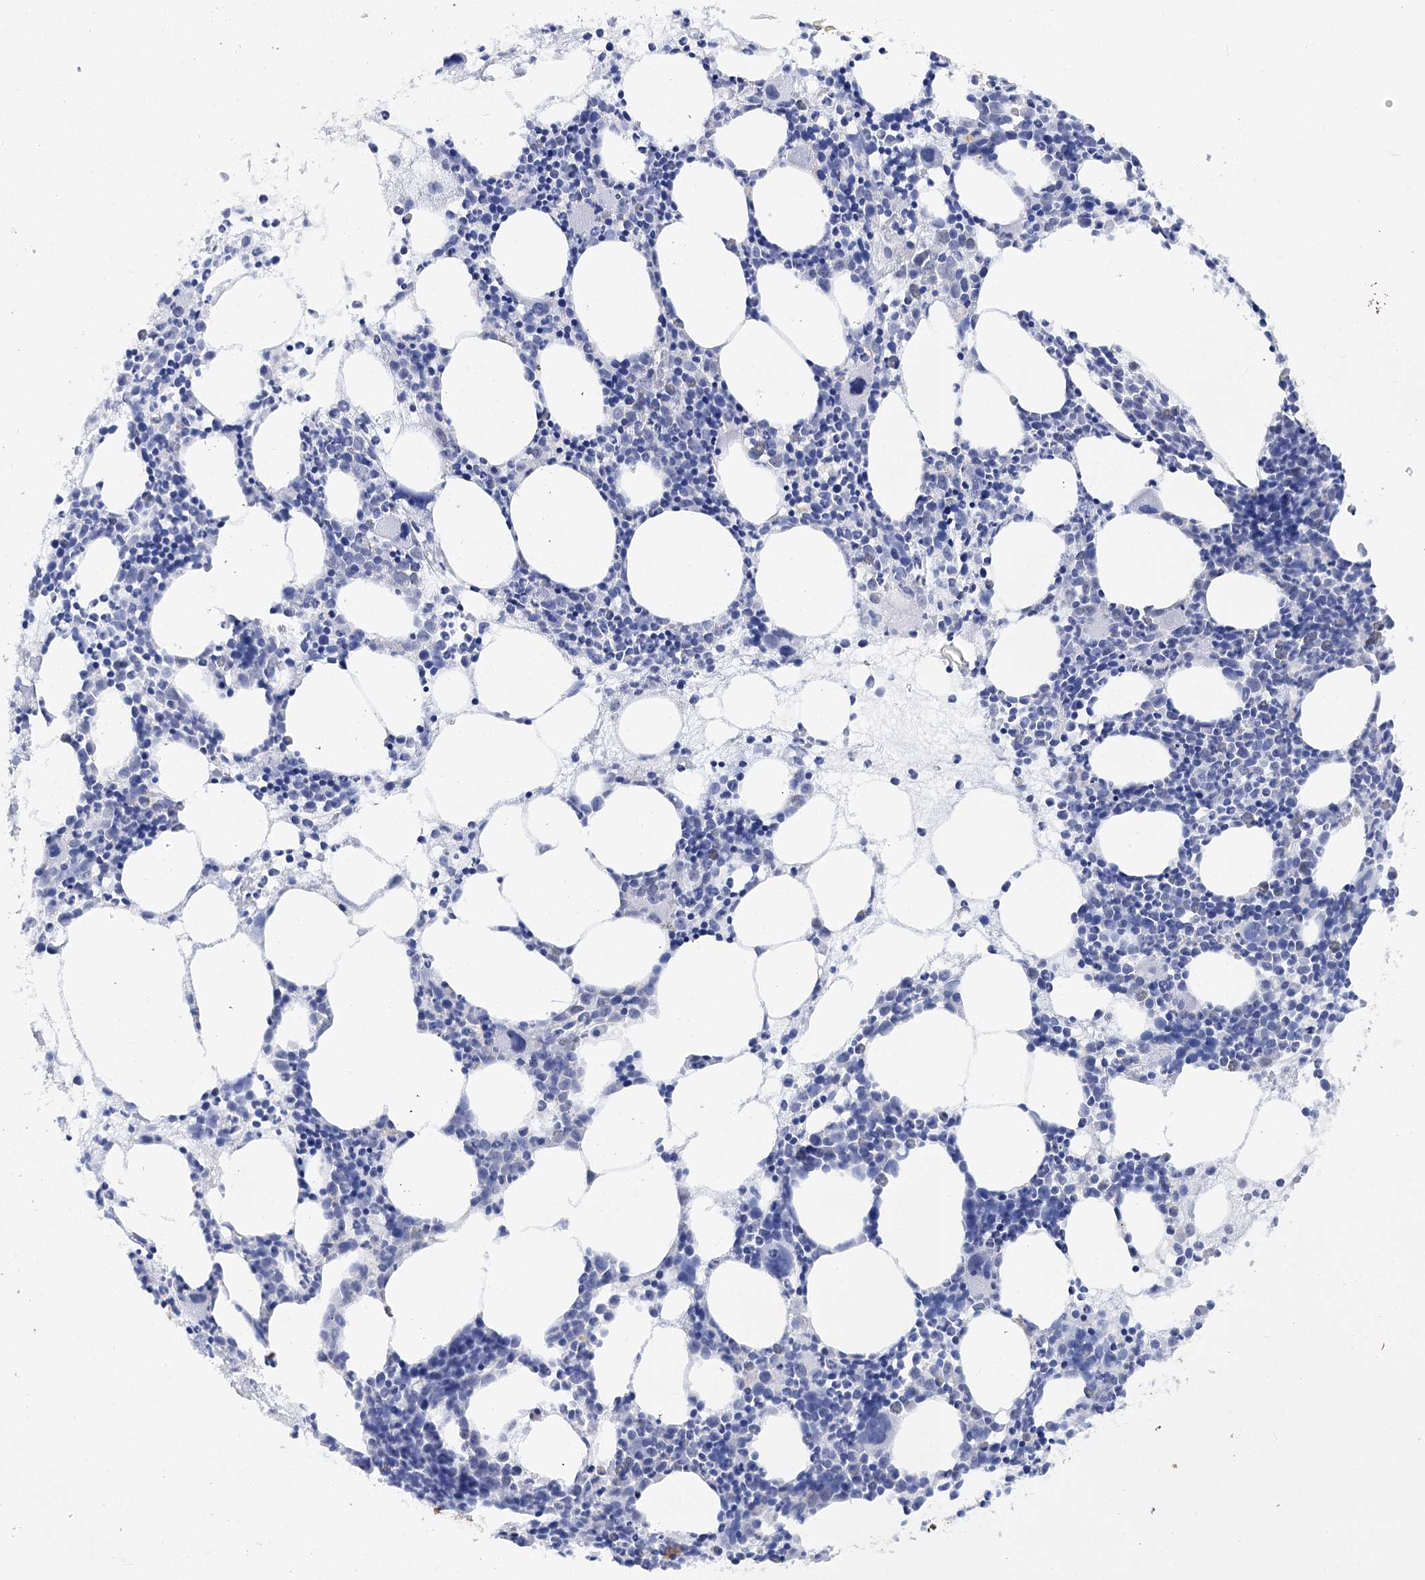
{"staining": {"intensity": "negative", "quantity": "none", "location": "none"}, "tissue": "bone marrow", "cell_type": "Hematopoietic cells", "image_type": "normal", "snomed": [{"axis": "morphology", "description": "Normal tissue, NOS"}, {"axis": "topography", "description": "Bone marrow"}], "caption": "Bone marrow stained for a protein using IHC exhibits no staining hematopoietic cells.", "gene": "UGDH", "patient": {"sex": "female", "age": 89}}